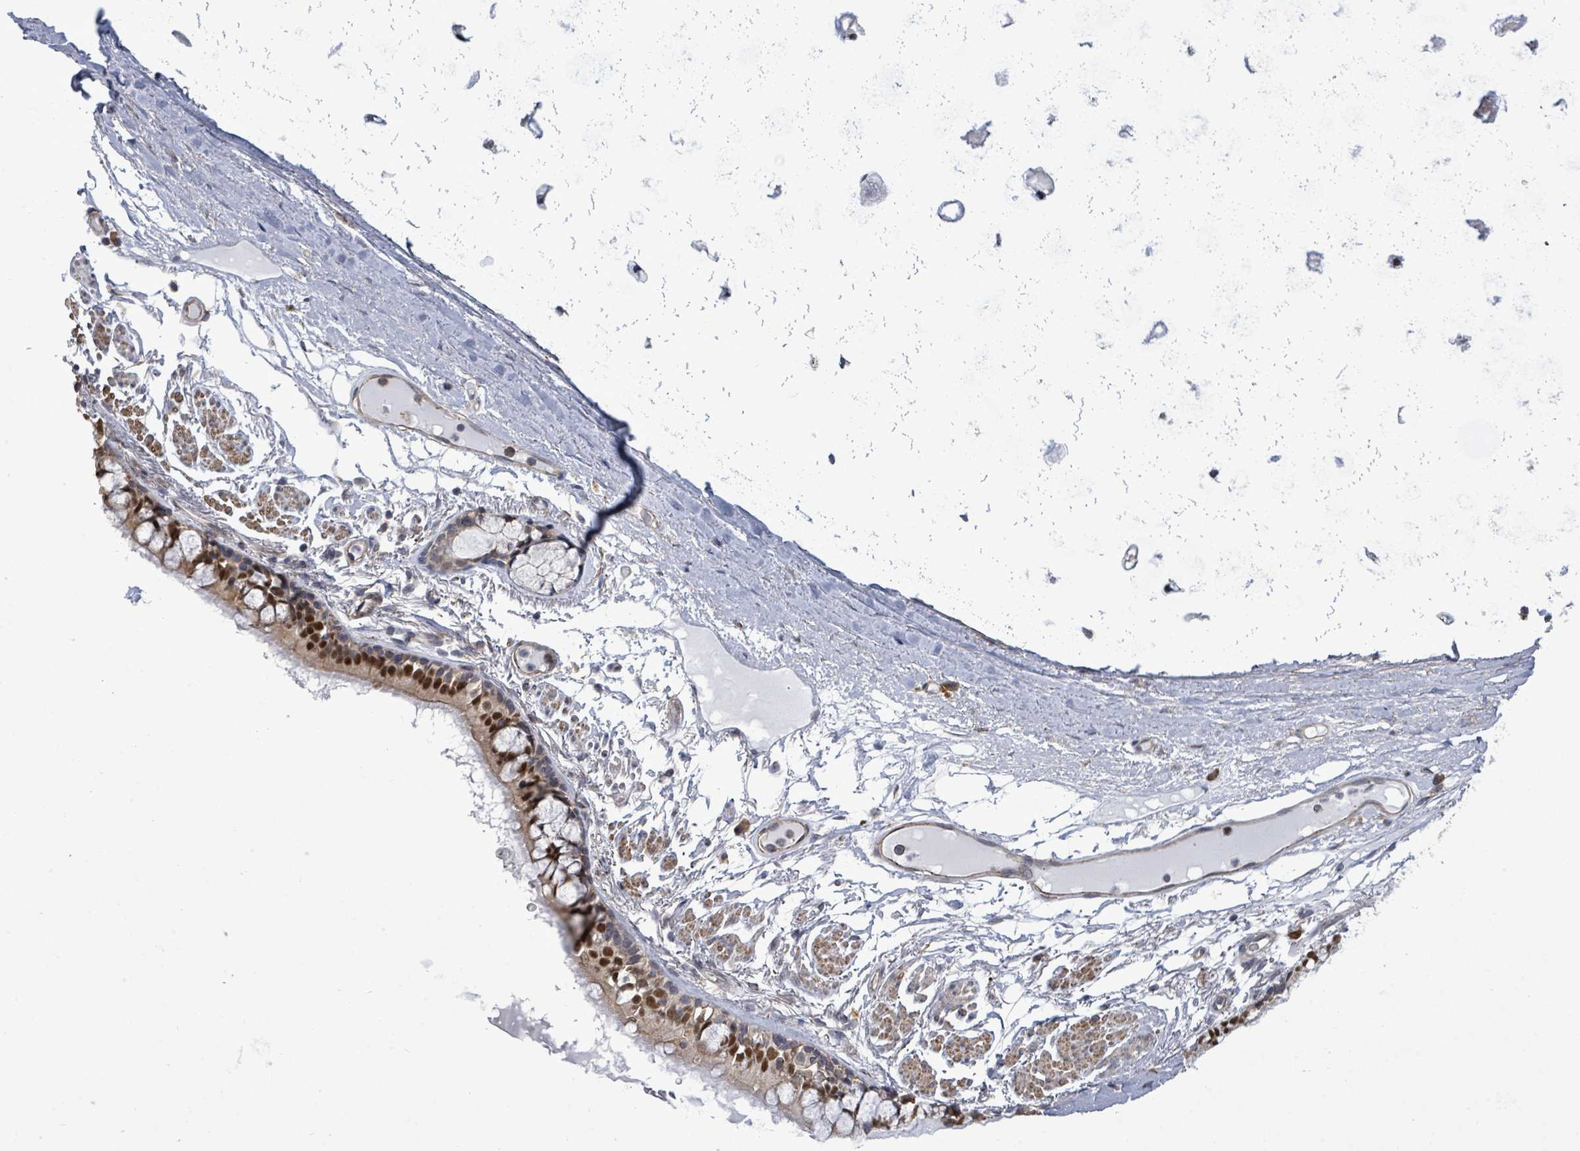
{"staining": {"intensity": "strong", "quantity": "25%-75%", "location": "nuclear"}, "tissue": "bronchus", "cell_type": "Respiratory epithelial cells", "image_type": "normal", "snomed": [{"axis": "morphology", "description": "Normal tissue, NOS"}, {"axis": "topography", "description": "Bronchus"}], "caption": "Bronchus stained with a brown dye shows strong nuclear positive positivity in about 25%-75% of respiratory epithelial cells.", "gene": "PAPSS1", "patient": {"sex": "male", "age": 70}}